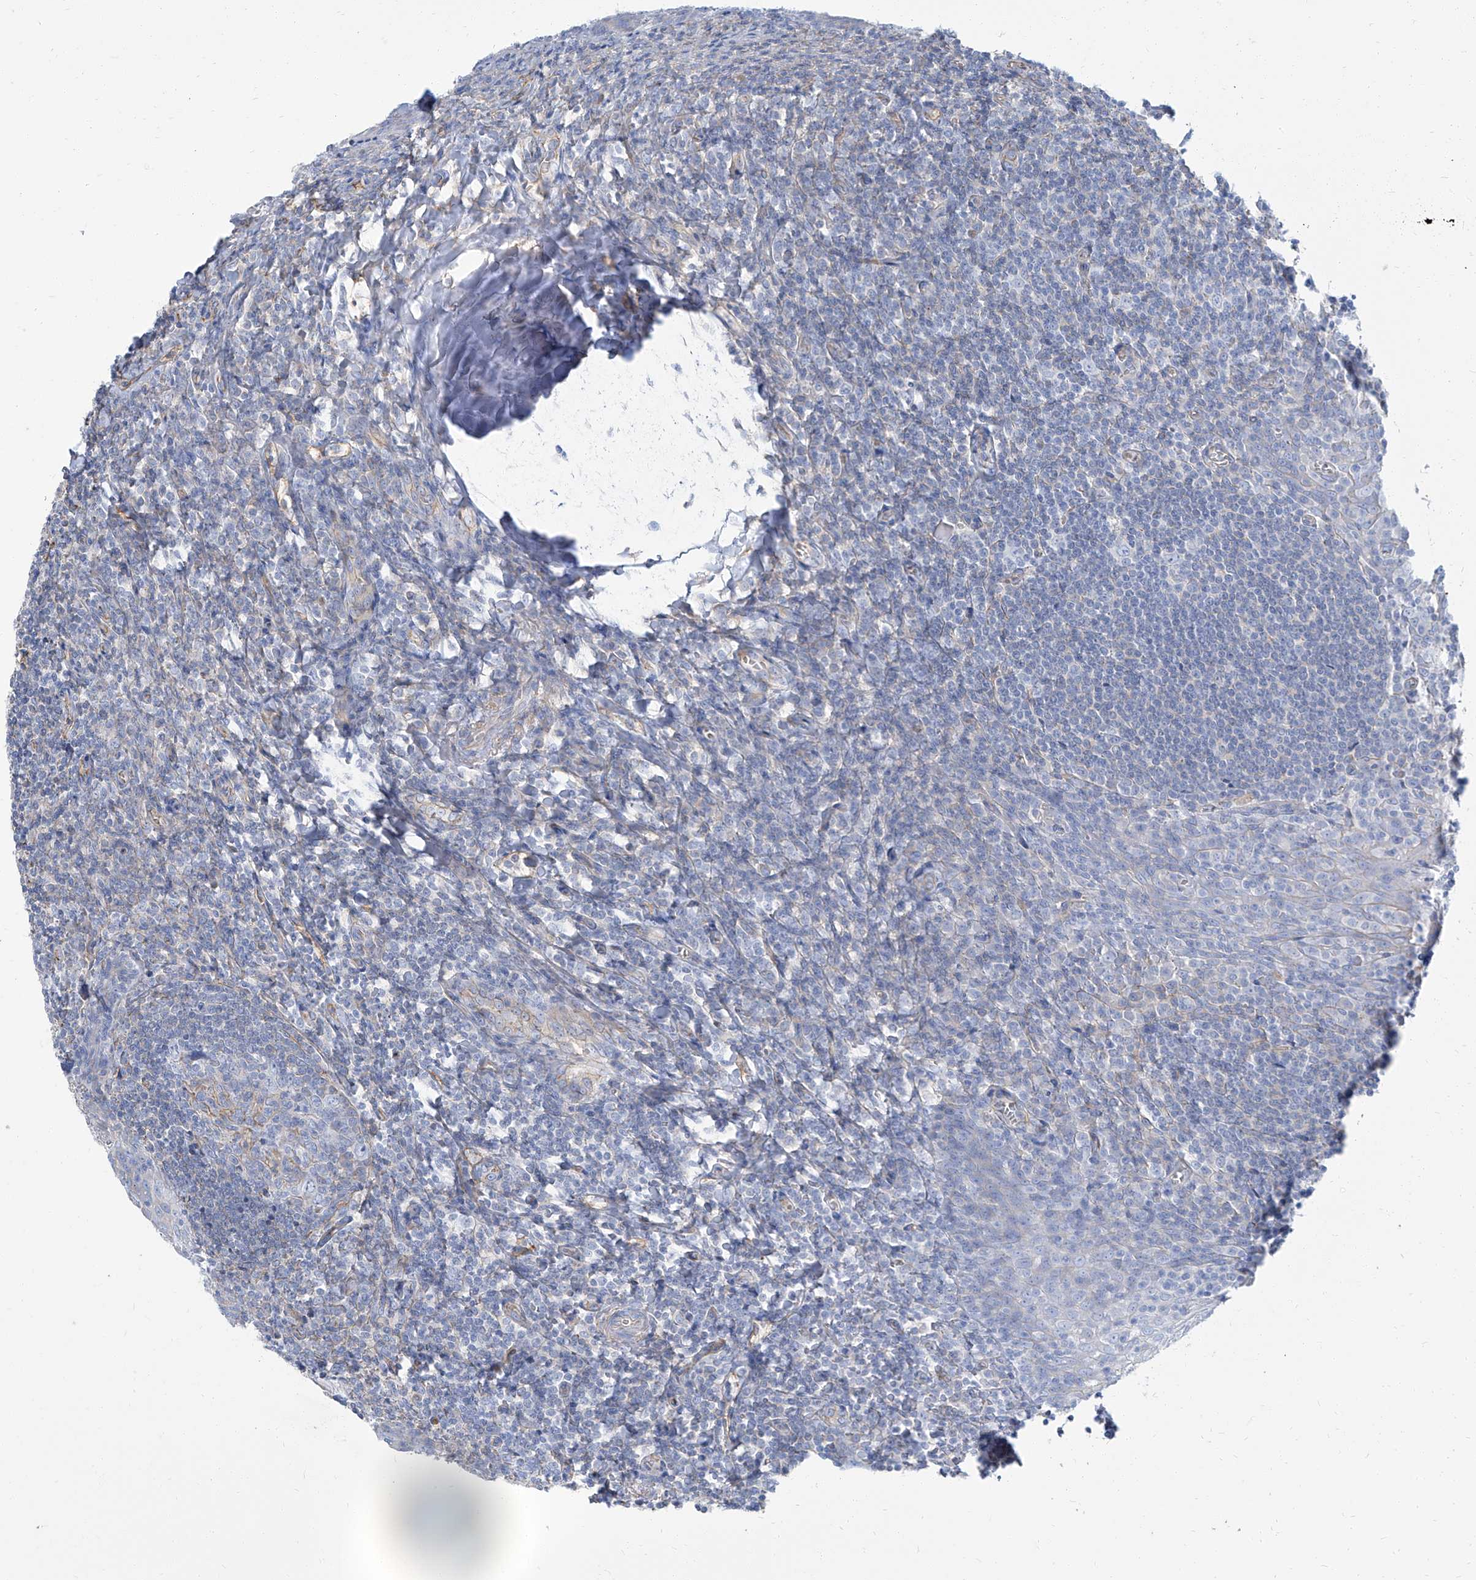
{"staining": {"intensity": "negative", "quantity": "none", "location": "none"}, "tissue": "tonsil", "cell_type": "Germinal center cells", "image_type": "normal", "snomed": [{"axis": "morphology", "description": "Normal tissue, NOS"}, {"axis": "topography", "description": "Tonsil"}], "caption": "Protein analysis of benign tonsil demonstrates no significant staining in germinal center cells. (DAB (3,3'-diaminobenzidine) immunohistochemistry, high magnification).", "gene": "TXLNB", "patient": {"sex": "male", "age": 27}}